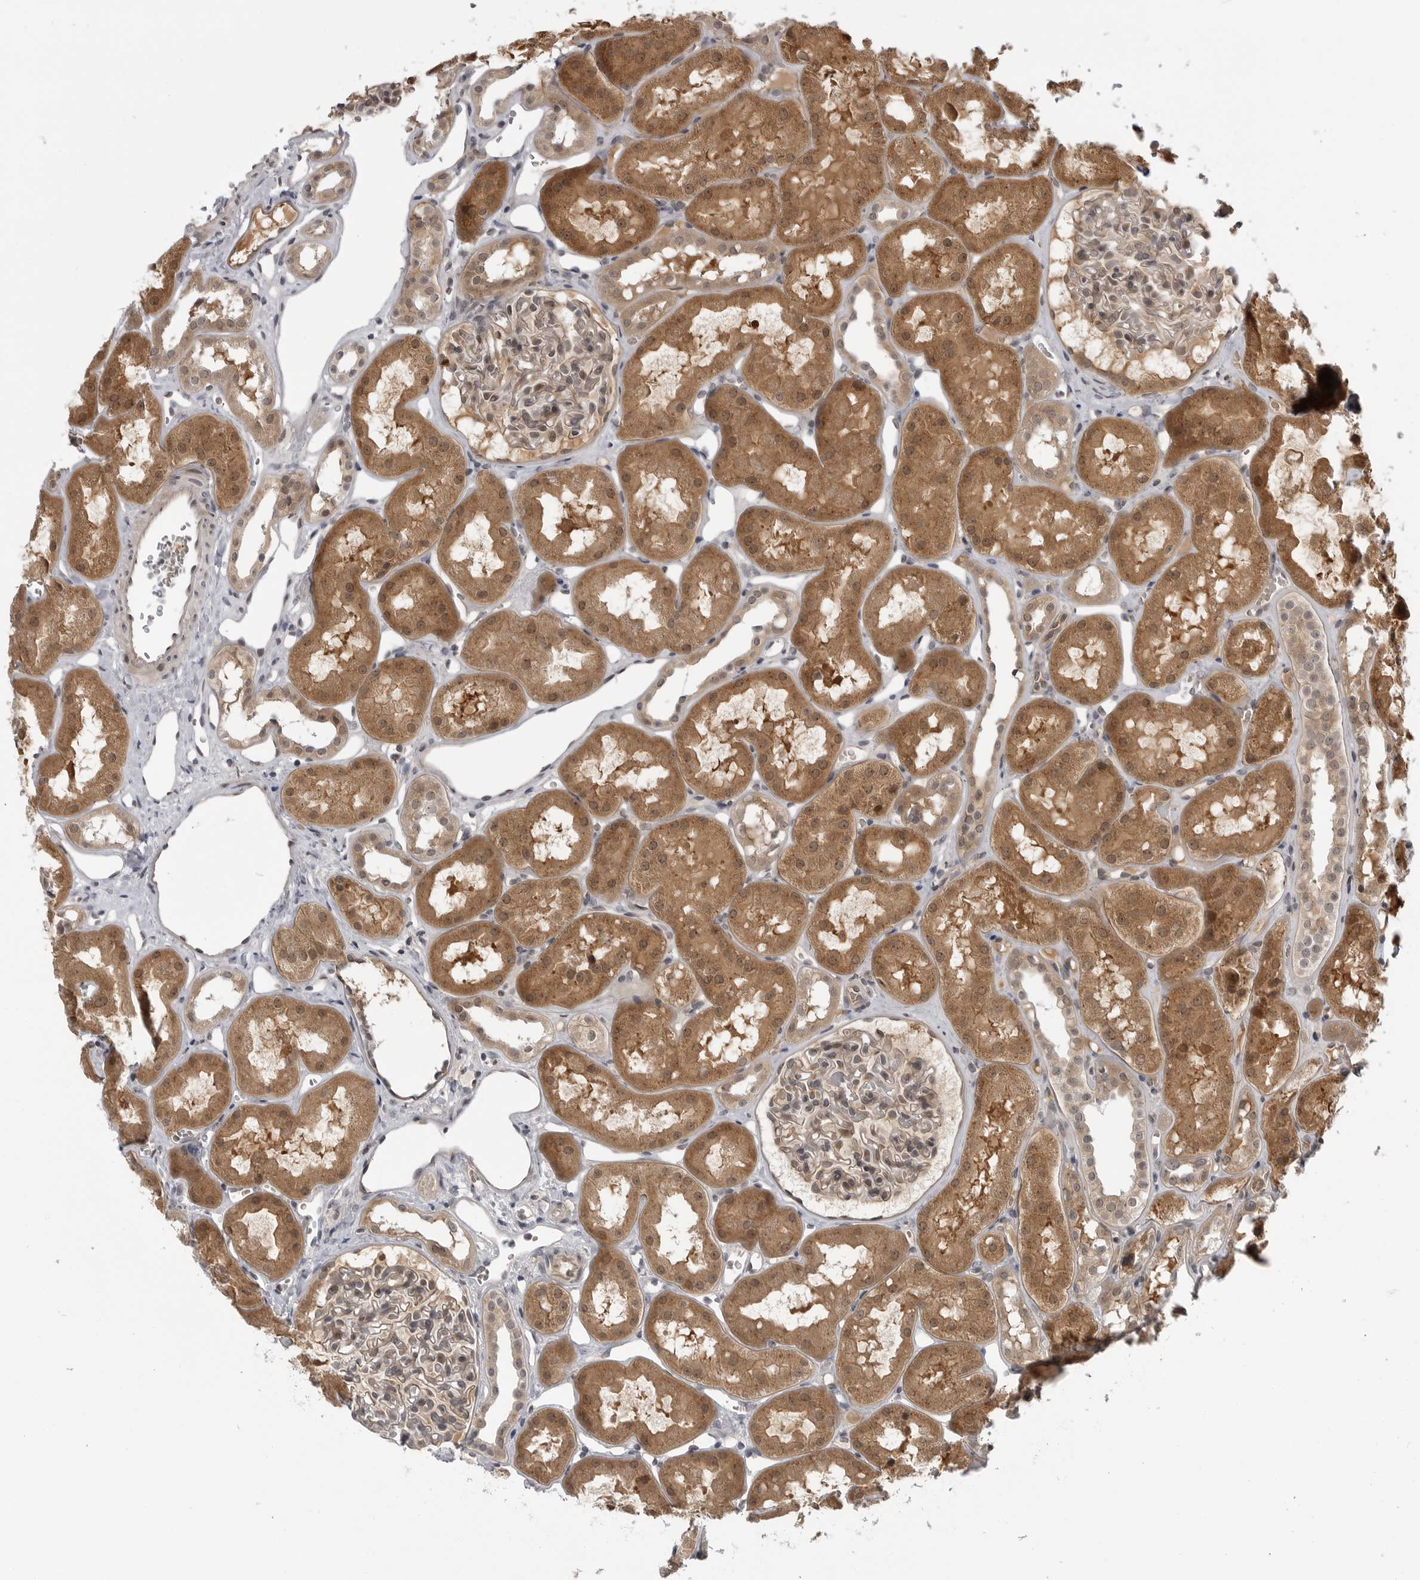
{"staining": {"intensity": "weak", "quantity": ">75%", "location": "nuclear"}, "tissue": "kidney", "cell_type": "Cells in glomeruli", "image_type": "normal", "snomed": [{"axis": "morphology", "description": "Normal tissue, NOS"}, {"axis": "topography", "description": "Kidney"}], "caption": "Immunohistochemical staining of unremarkable kidney displays weak nuclear protein staining in about >75% of cells in glomeruli.", "gene": "LRRC45", "patient": {"sex": "male", "age": 16}}